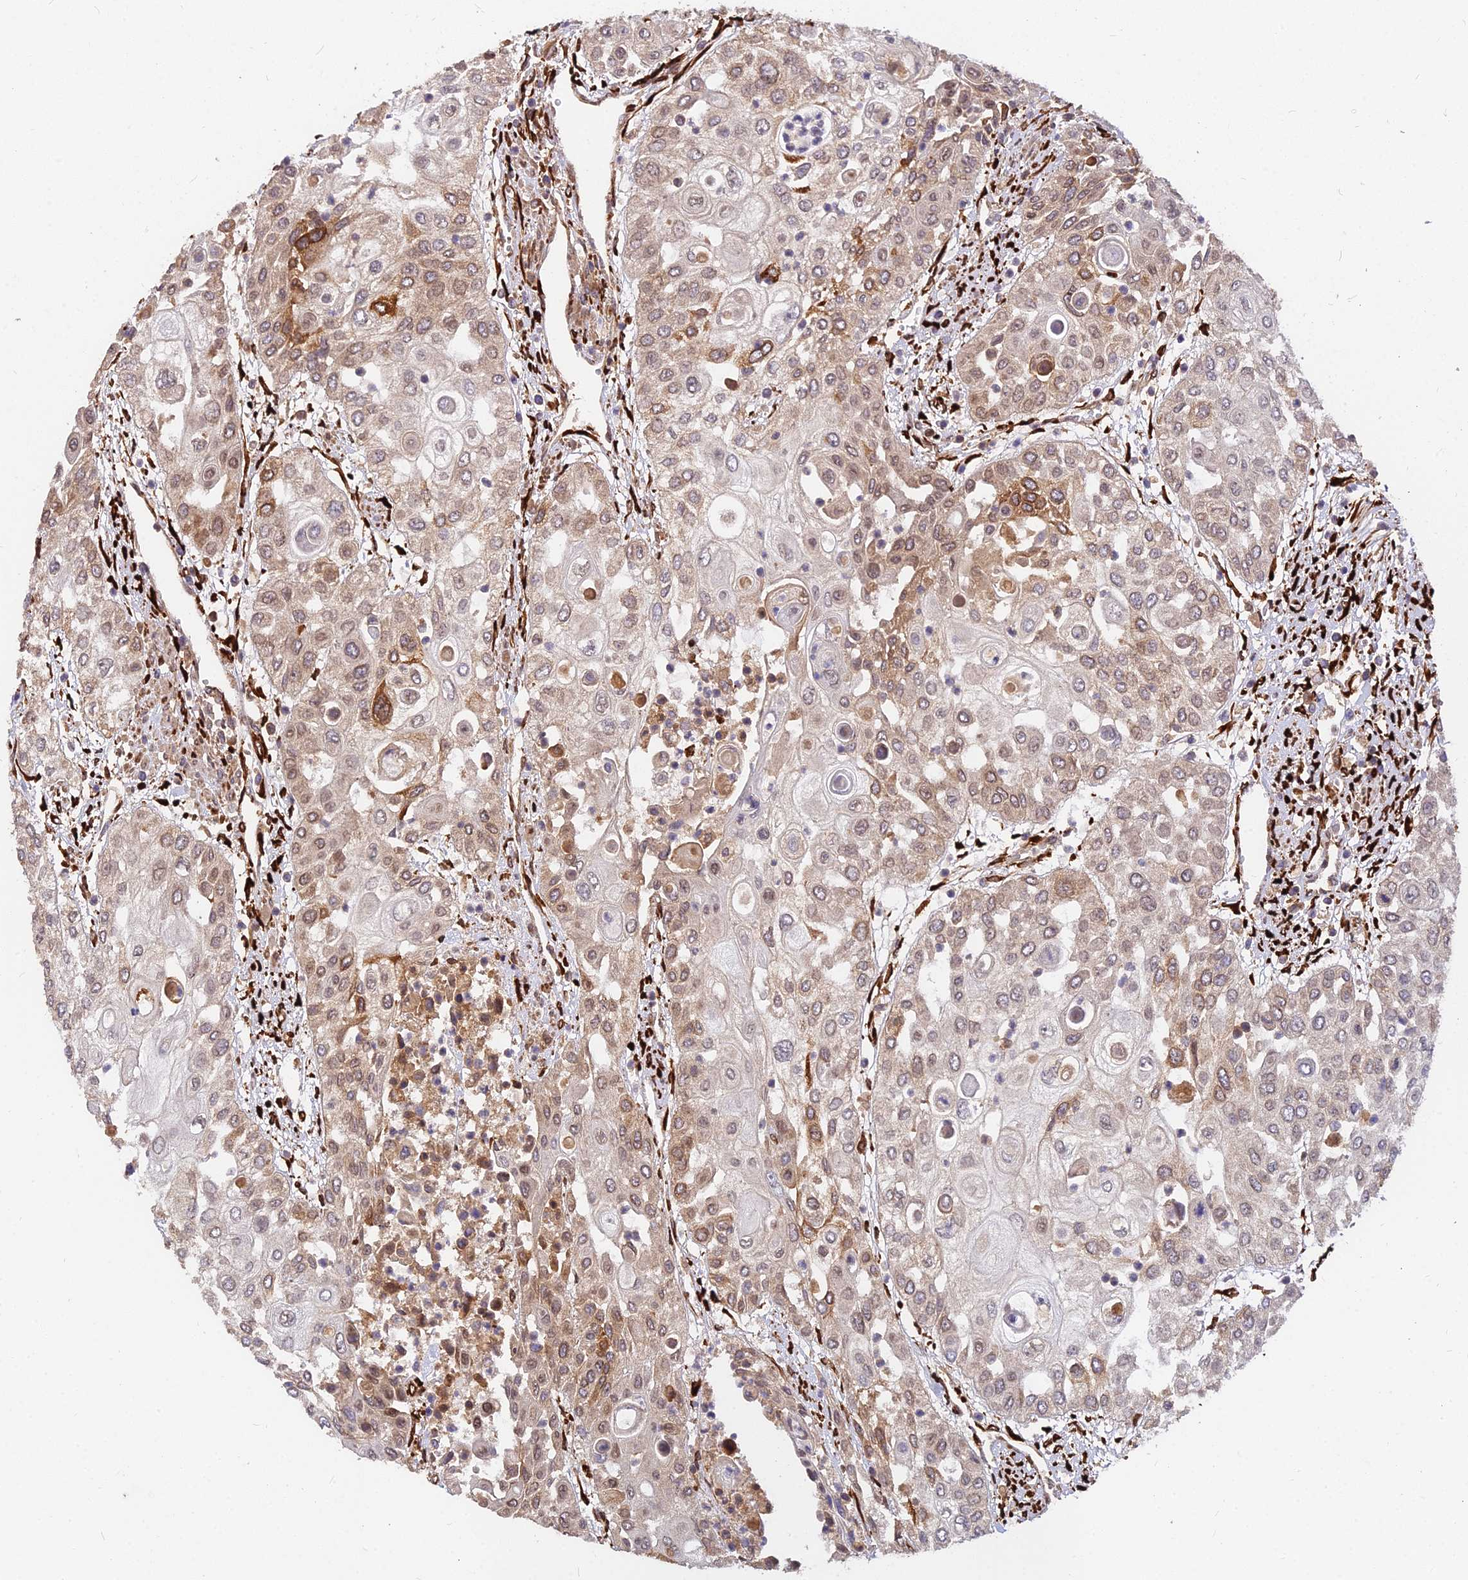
{"staining": {"intensity": "moderate", "quantity": "25%-75%", "location": "cytoplasmic/membranous,nuclear"}, "tissue": "urothelial cancer", "cell_type": "Tumor cells", "image_type": "cancer", "snomed": [{"axis": "morphology", "description": "Urothelial carcinoma, High grade"}, {"axis": "topography", "description": "Urinary bladder"}], "caption": "The histopathology image reveals a brown stain indicating the presence of a protein in the cytoplasmic/membranous and nuclear of tumor cells in urothelial cancer.", "gene": "PDE4D", "patient": {"sex": "female", "age": 79}}